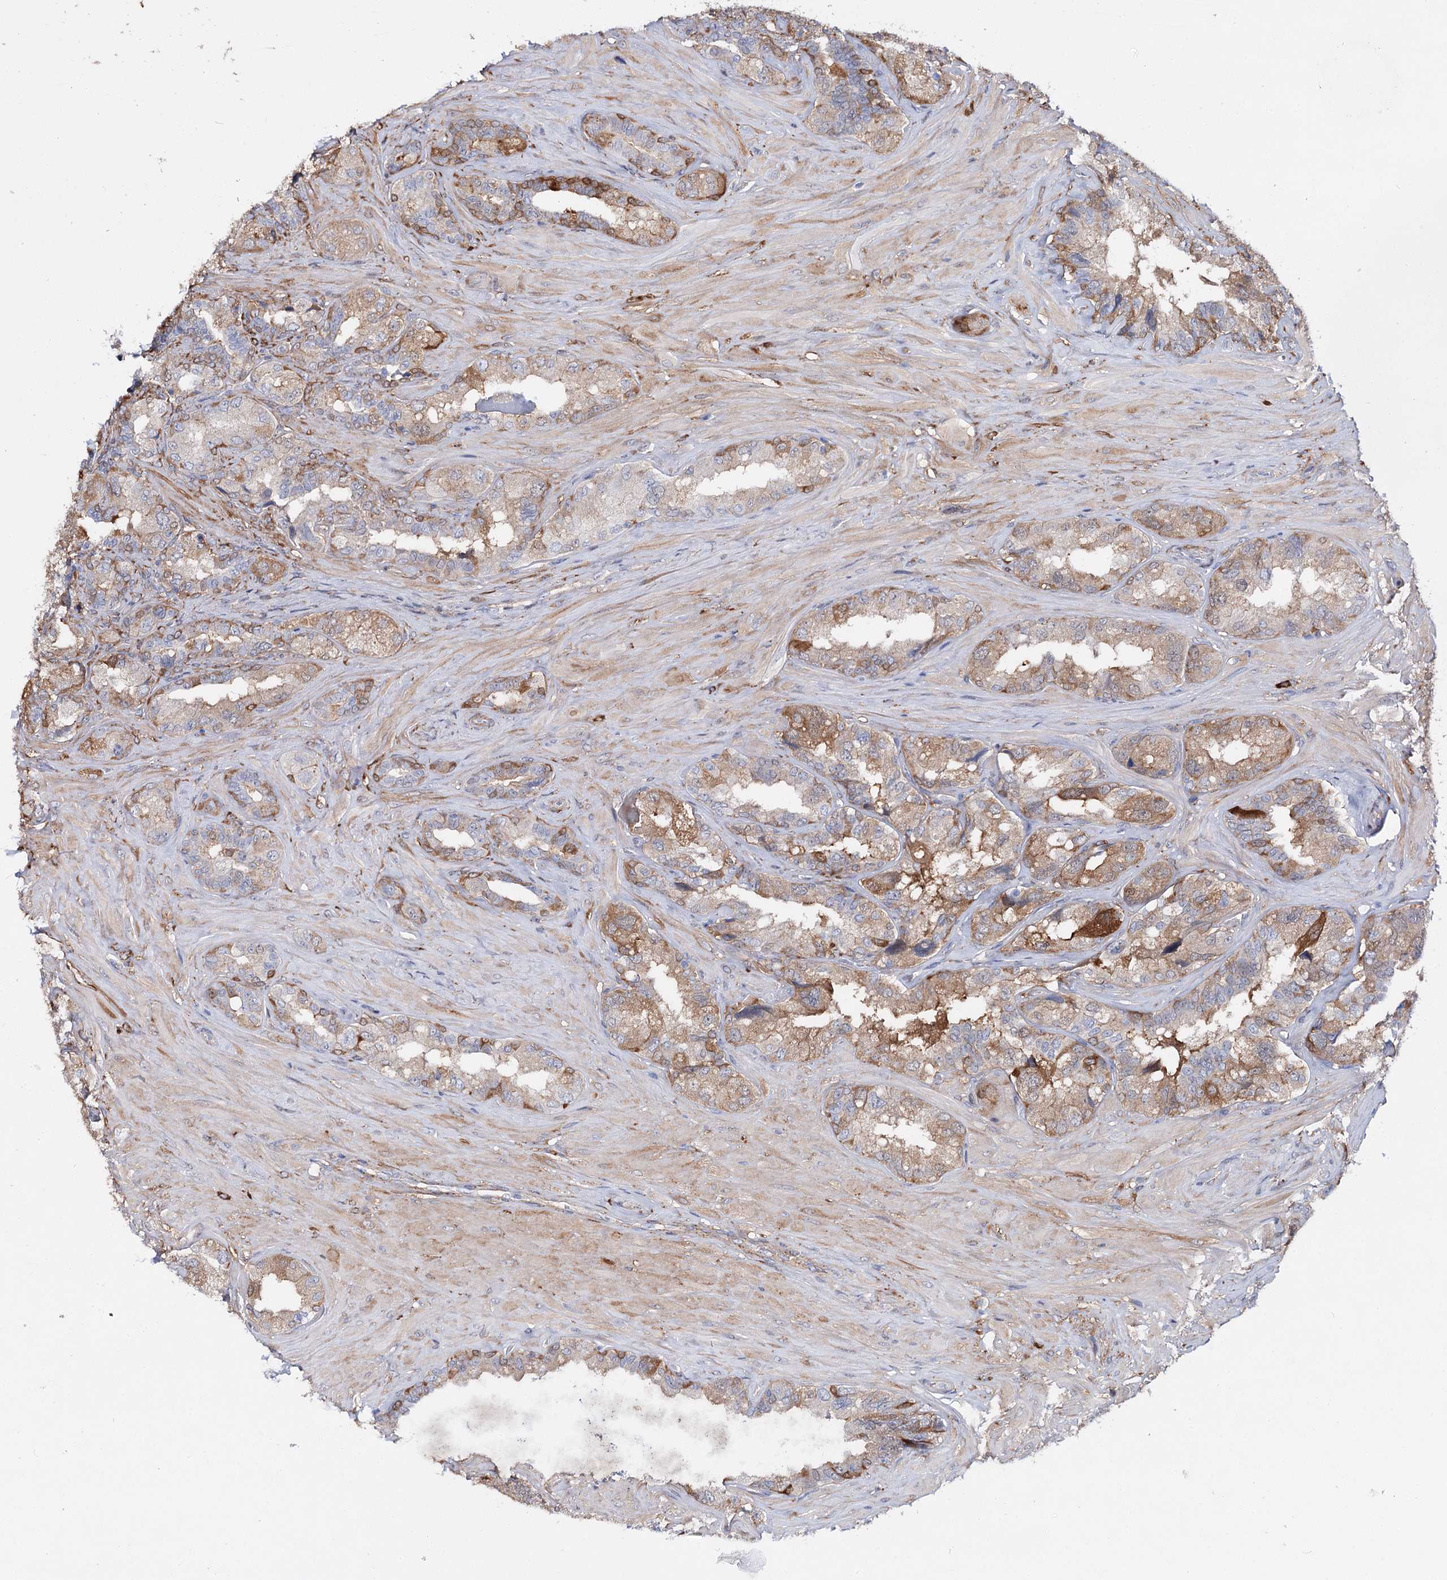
{"staining": {"intensity": "moderate", "quantity": ">75%", "location": "cytoplasmic/membranous"}, "tissue": "seminal vesicle", "cell_type": "Glandular cells", "image_type": "normal", "snomed": [{"axis": "morphology", "description": "Normal tissue, NOS"}, {"axis": "topography", "description": "Seminal veicle"}, {"axis": "topography", "description": "Peripheral nerve tissue"}], "caption": "Seminal vesicle stained with DAB immunohistochemistry shows medium levels of moderate cytoplasmic/membranous staining in approximately >75% of glandular cells. The staining was performed using DAB (3,3'-diaminobenzidine) to visualize the protein expression in brown, while the nuclei were stained in blue with hematoxylin (Magnification: 20x).", "gene": "CFAP46", "patient": {"sex": "male", "age": 67}}